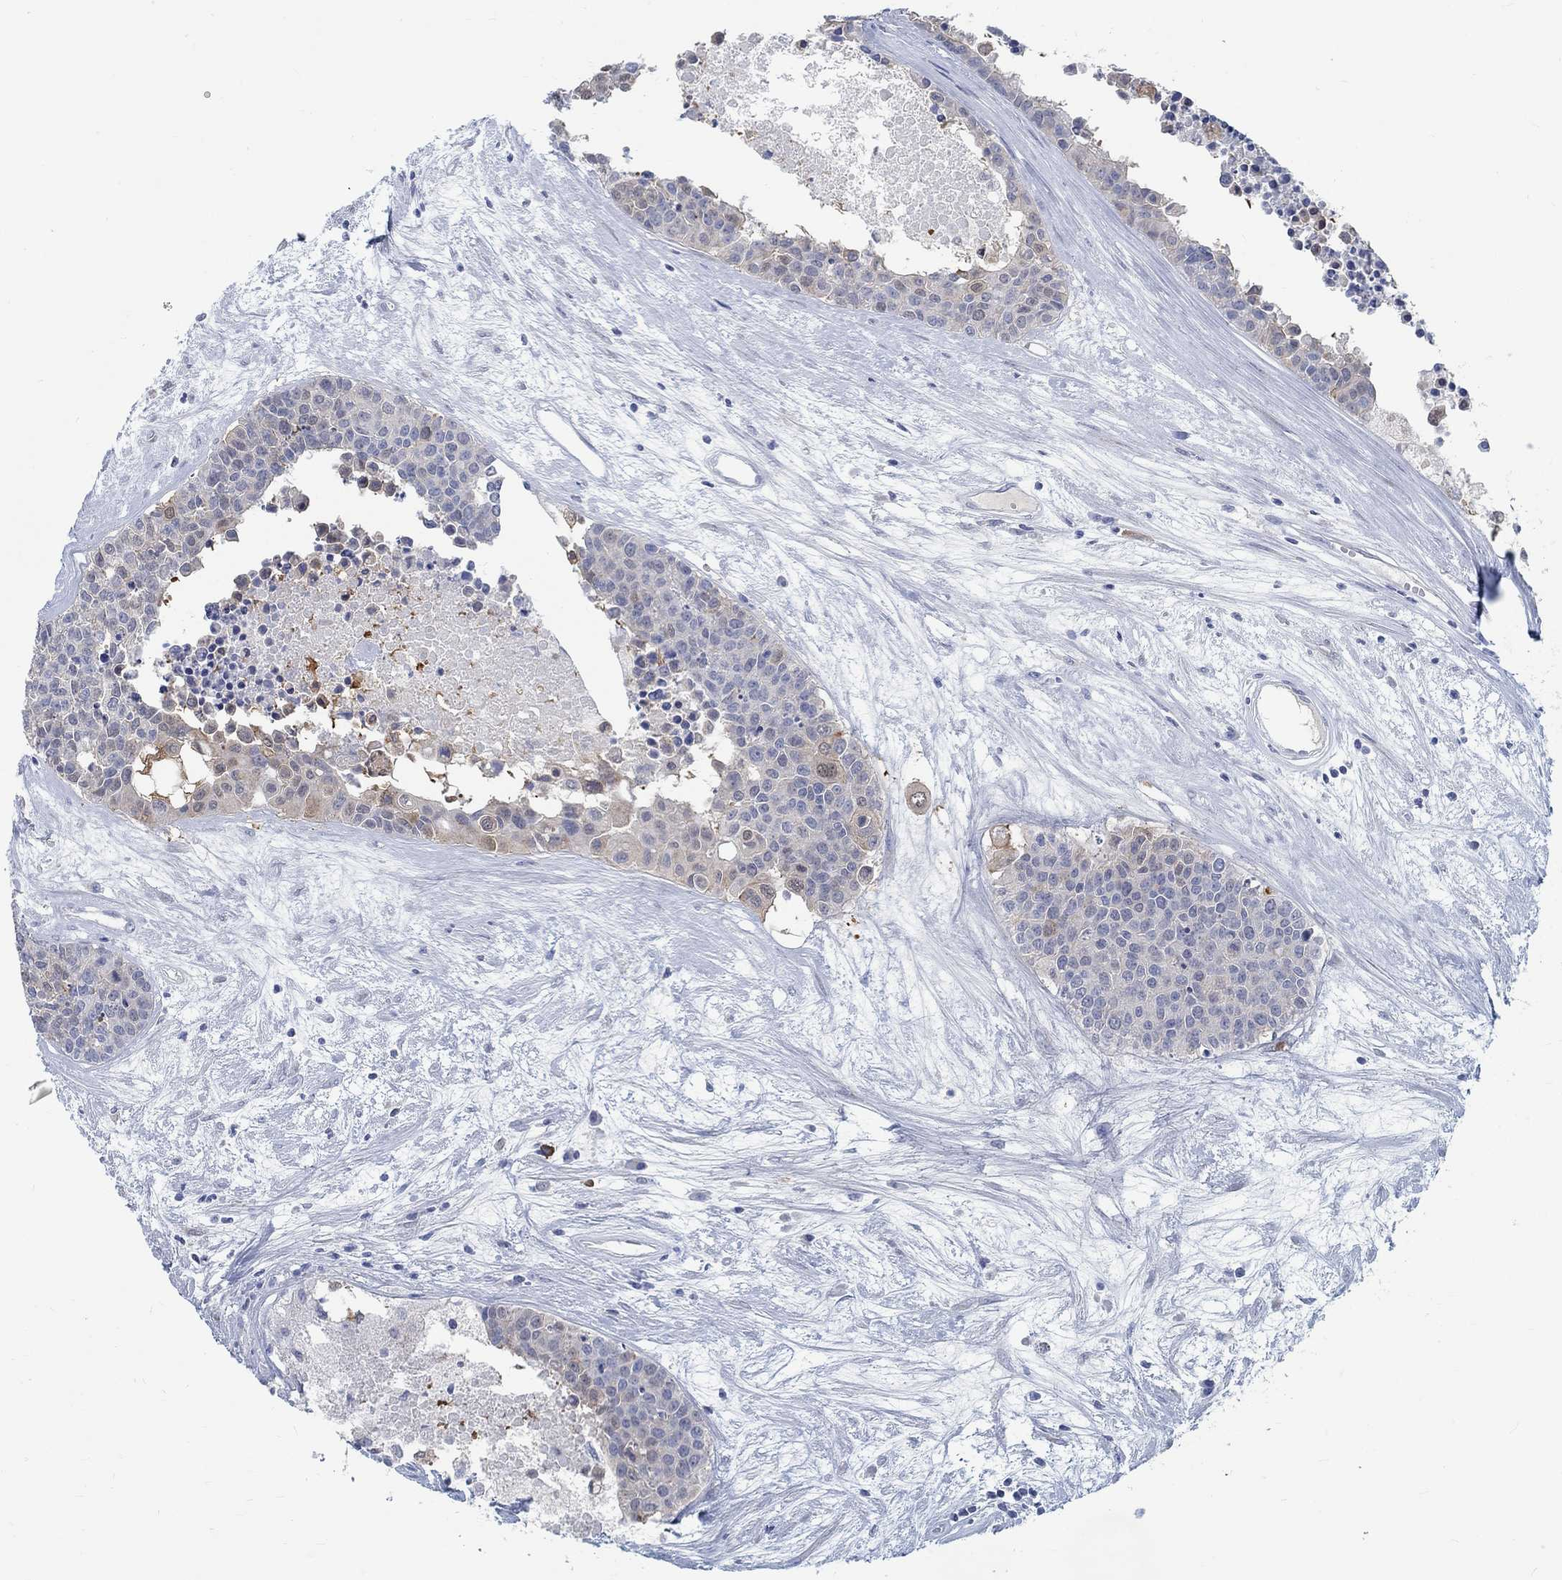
{"staining": {"intensity": "moderate", "quantity": "25%-75%", "location": "cytoplasmic/membranous"}, "tissue": "carcinoid", "cell_type": "Tumor cells", "image_type": "cancer", "snomed": [{"axis": "morphology", "description": "Carcinoid, malignant, NOS"}, {"axis": "topography", "description": "Colon"}], "caption": "Immunohistochemistry histopathology image of neoplastic tissue: carcinoid (malignant) stained using immunohistochemistry (IHC) reveals medium levels of moderate protein expression localized specifically in the cytoplasmic/membranous of tumor cells, appearing as a cytoplasmic/membranous brown color.", "gene": "TEKT4", "patient": {"sex": "male", "age": 81}}